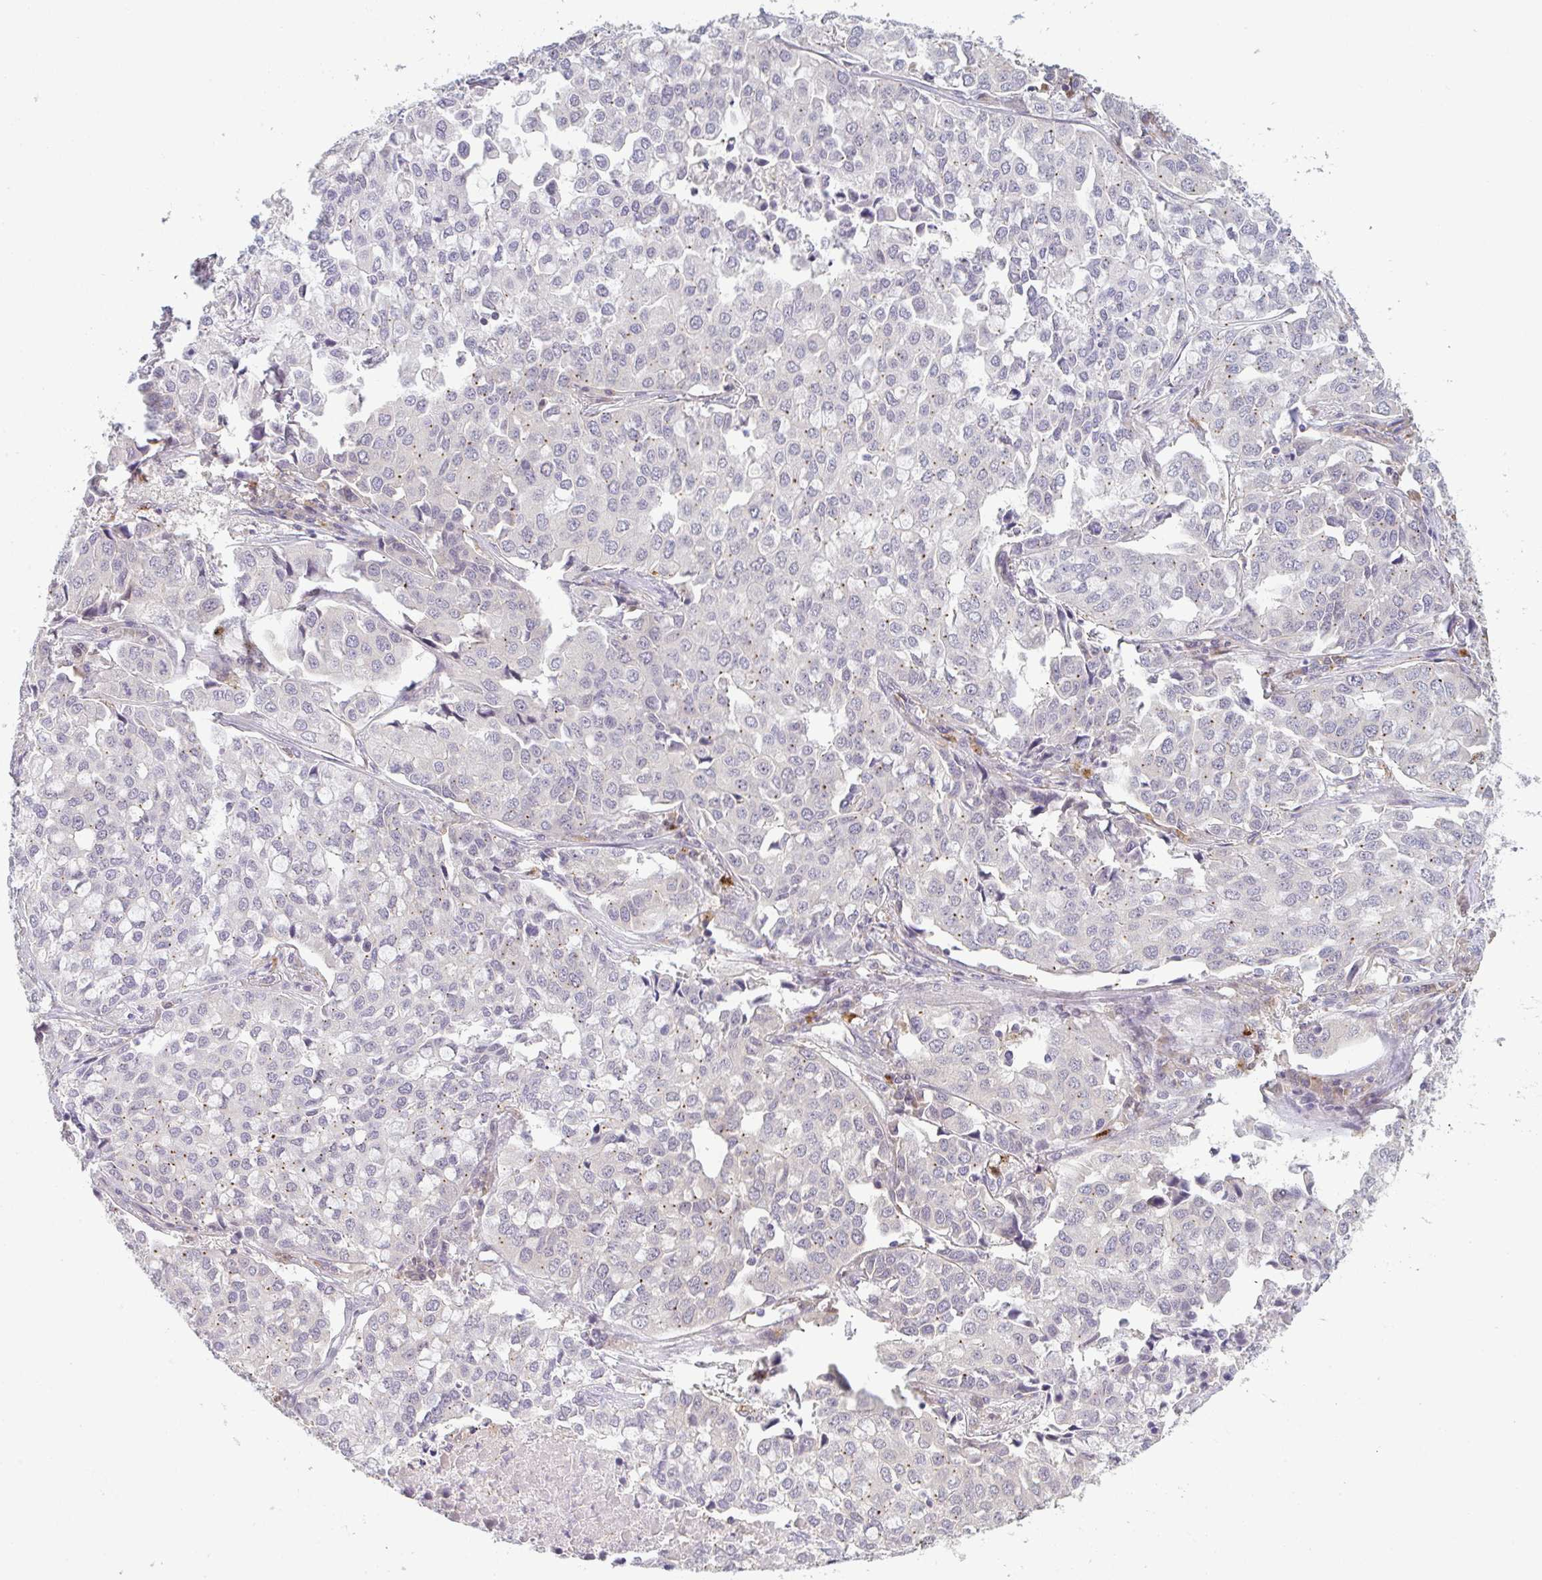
{"staining": {"intensity": "negative", "quantity": "none", "location": "none"}, "tissue": "lung cancer", "cell_type": "Tumor cells", "image_type": "cancer", "snomed": [{"axis": "morphology", "description": "Adenocarcinoma, NOS"}, {"axis": "morphology", "description": "Adenocarcinoma, metastatic, NOS"}, {"axis": "topography", "description": "Lymph node"}, {"axis": "topography", "description": "Lung"}], "caption": "Image shows no significant protein staining in tumor cells of metastatic adenocarcinoma (lung).", "gene": "TMEM237", "patient": {"sex": "female", "age": 65}}